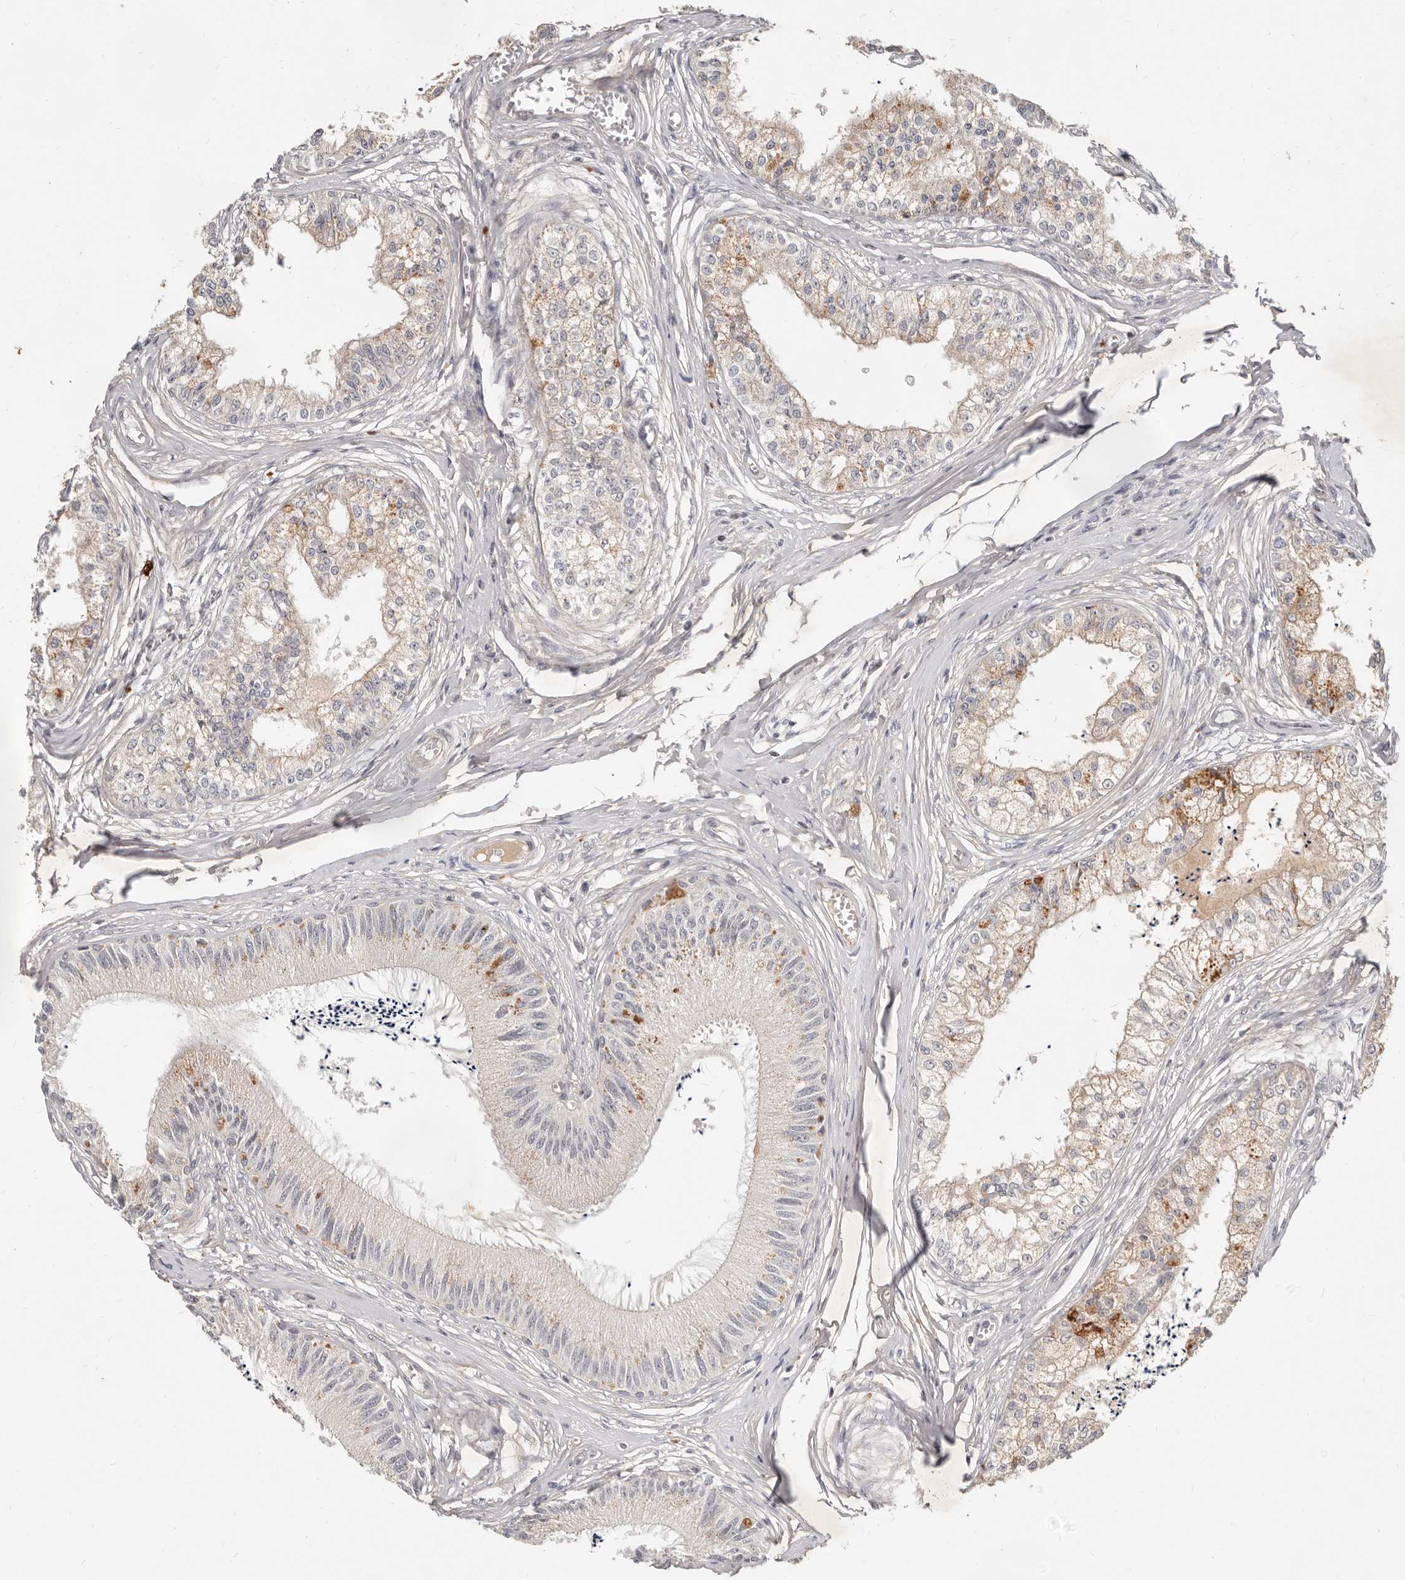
{"staining": {"intensity": "weak", "quantity": ">75%", "location": "cytoplasmic/membranous"}, "tissue": "epididymis", "cell_type": "Glandular cells", "image_type": "normal", "snomed": [{"axis": "morphology", "description": "Normal tissue, NOS"}, {"axis": "topography", "description": "Epididymis"}], "caption": "A brown stain labels weak cytoplasmic/membranous staining of a protein in glandular cells of normal human epididymis. Immunohistochemistry stains the protein in brown and the nuclei are stained blue.", "gene": "USP49", "patient": {"sex": "male", "age": 79}}